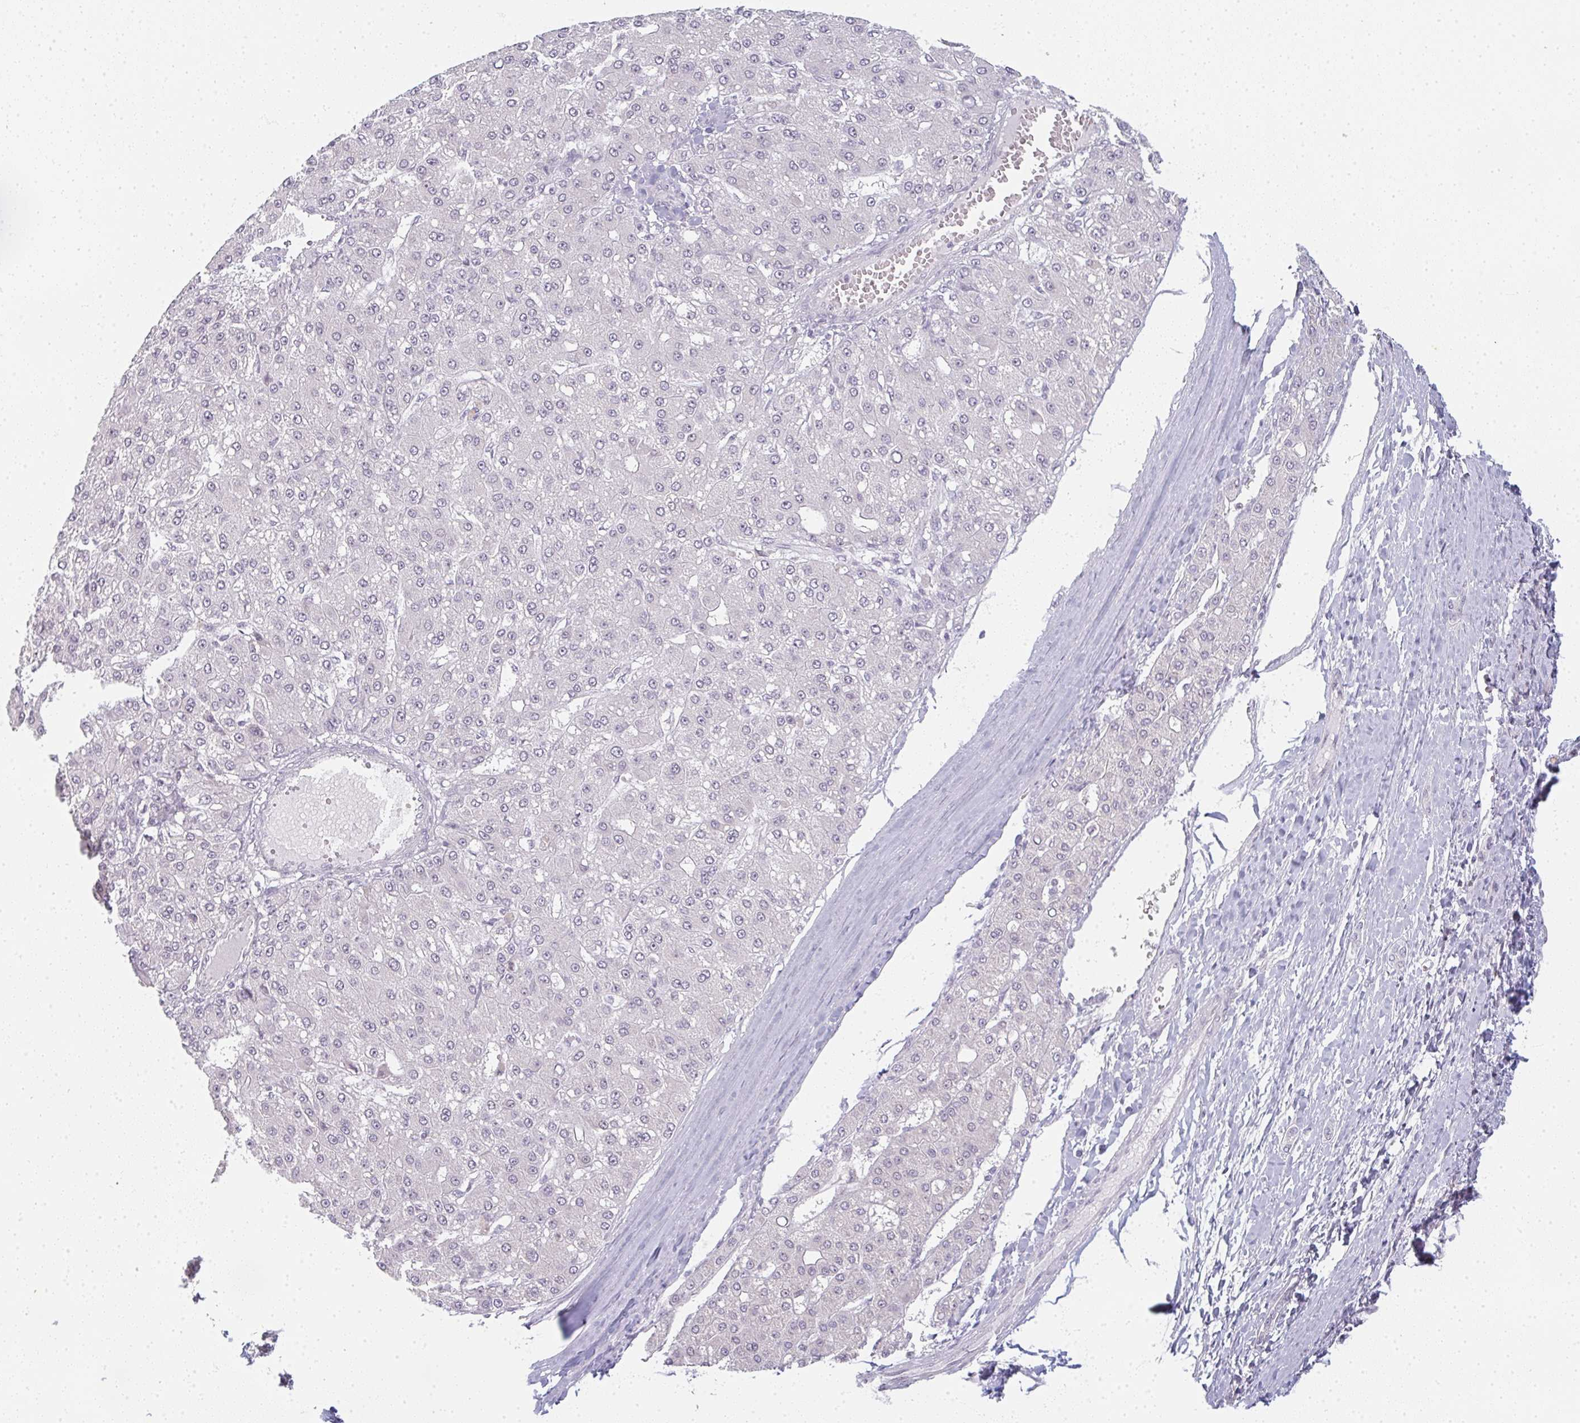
{"staining": {"intensity": "negative", "quantity": "none", "location": "none"}, "tissue": "liver cancer", "cell_type": "Tumor cells", "image_type": "cancer", "snomed": [{"axis": "morphology", "description": "Carcinoma, Hepatocellular, NOS"}, {"axis": "topography", "description": "Liver"}], "caption": "Immunohistochemical staining of human liver hepatocellular carcinoma displays no significant staining in tumor cells.", "gene": "RBBP6", "patient": {"sex": "male", "age": 67}}